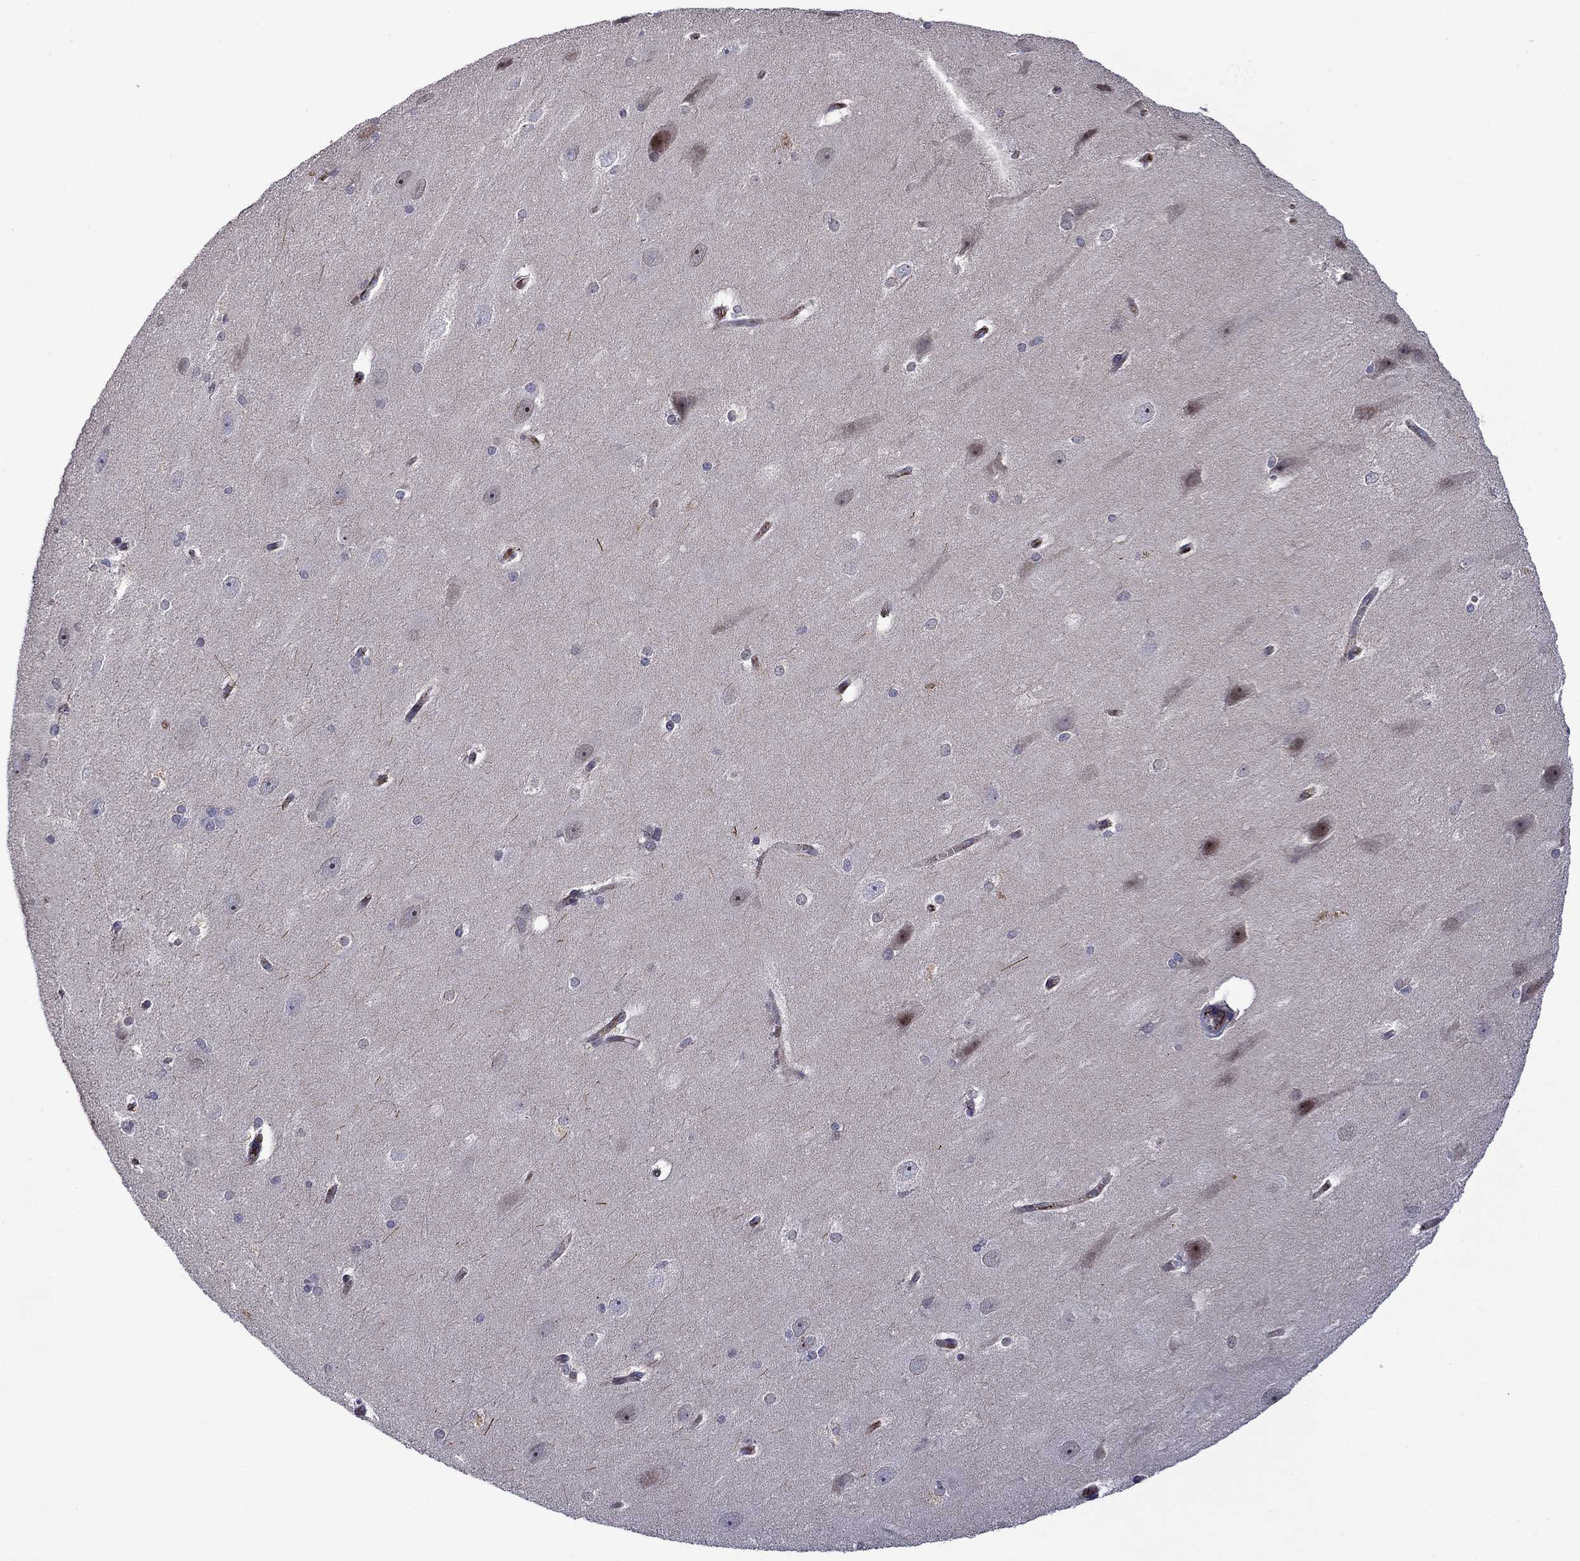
{"staining": {"intensity": "negative", "quantity": "none", "location": "none"}, "tissue": "hippocampus", "cell_type": "Glial cells", "image_type": "normal", "snomed": [{"axis": "morphology", "description": "Normal tissue, NOS"}, {"axis": "topography", "description": "Cerebral cortex"}, {"axis": "topography", "description": "Hippocampus"}], "caption": "DAB (3,3'-diaminobenzidine) immunohistochemical staining of benign hippocampus demonstrates no significant positivity in glial cells.", "gene": "SLITRK1", "patient": {"sex": "female", "age": 19}}